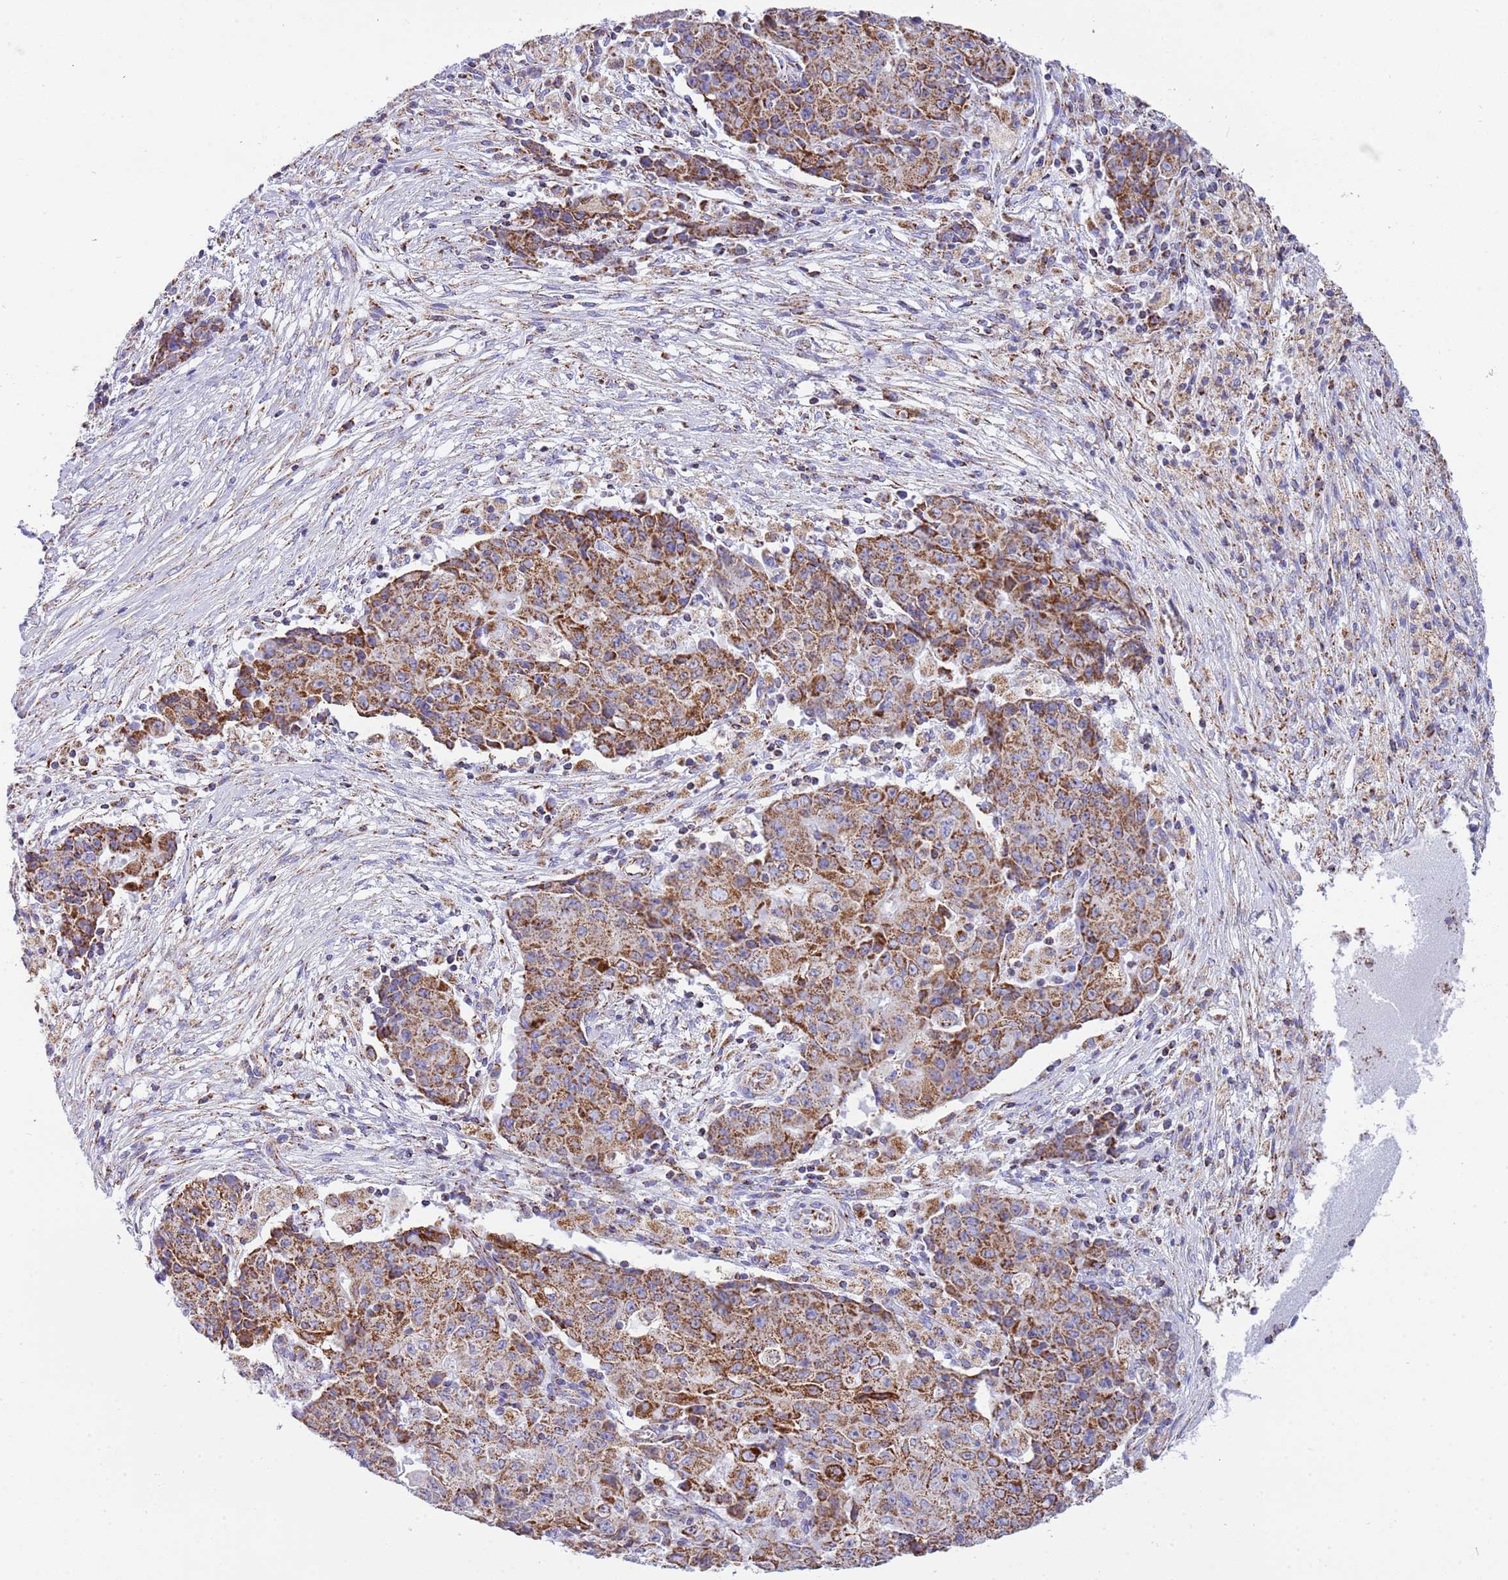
{"staining": {"intensity": "strong", "quantity": ">75%", "location": "cytoplasmic/membranous"}, "tissue": "ovarian cancer", "cell_type": "Tumor cells", "image_type": "cancer", "snomed": [{"axis": "morphology", "description": "Carcinoma, endometroid"}, {"axis": "topography", "description": "Ovary"}], "caption": "Protein staining of ovarian cancer (endometroid carcinoma) tissue shows strong cytoplasmic/membranous expression in approximately >75% of tumor cells.", "gene": "SUCLG2", "patient": {"sex": "female", "age": 42}}